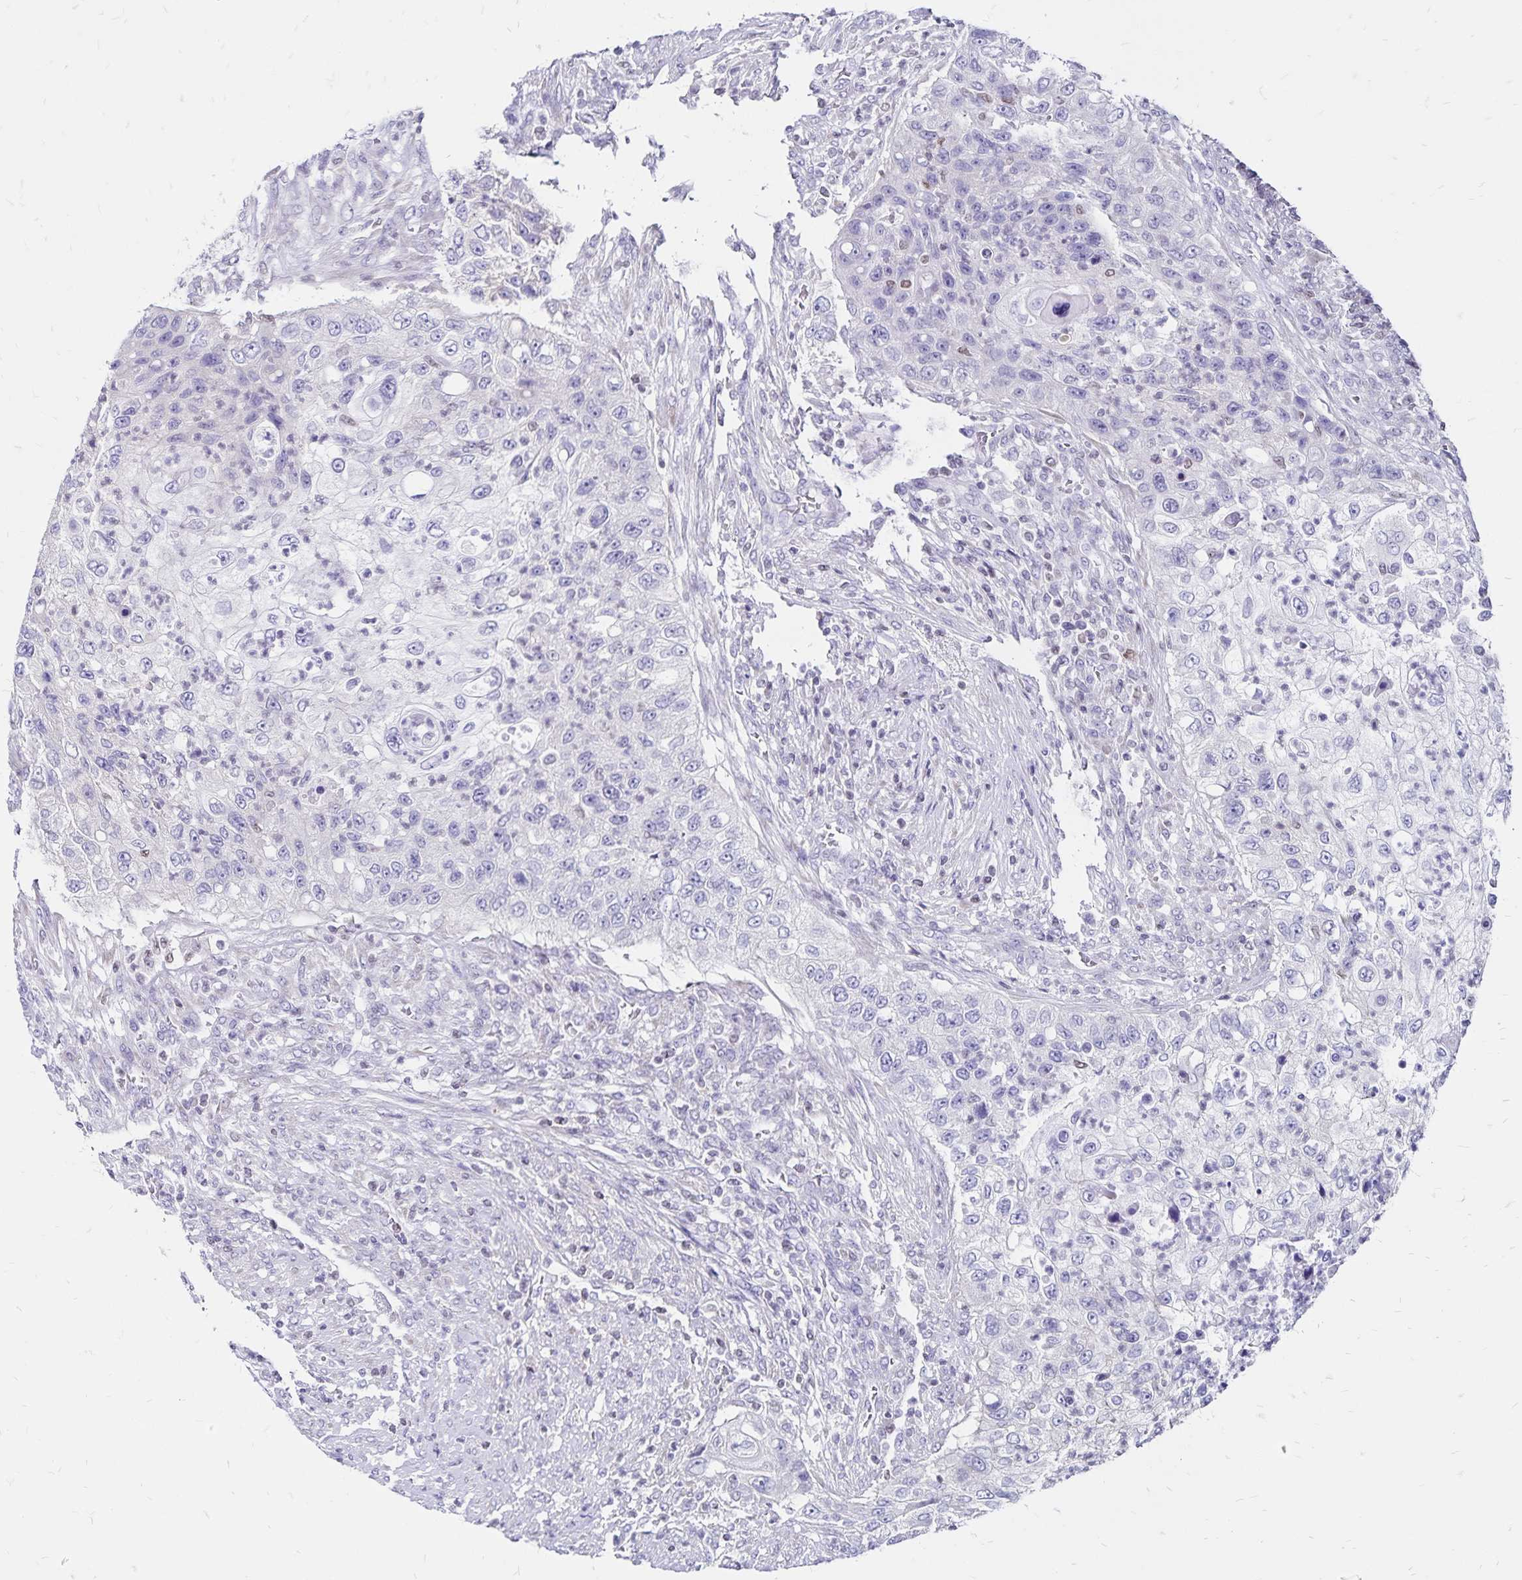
{"staining": {"intensity": "negative", "quantity": "none", "location": "none"}, "tissue": "urothelial cancer", "cell_type": "Tumor cells", "image_type": "cancer", "snomed": [{"axis": "morphology", "description": "Urothelial carcinoma, High grade"}, {"axis": "topography", "description": "Urinary bladder"}], "caption": "IHC histopathology image of high-grade urothelial carcinoma stained for a protein (brown), which demonstrates no expression in tumor cells. (IHC, brightfield microscopy, high magnification).", "gene": "IKZF1", "patient": {"sex": "female", "age": 60}}